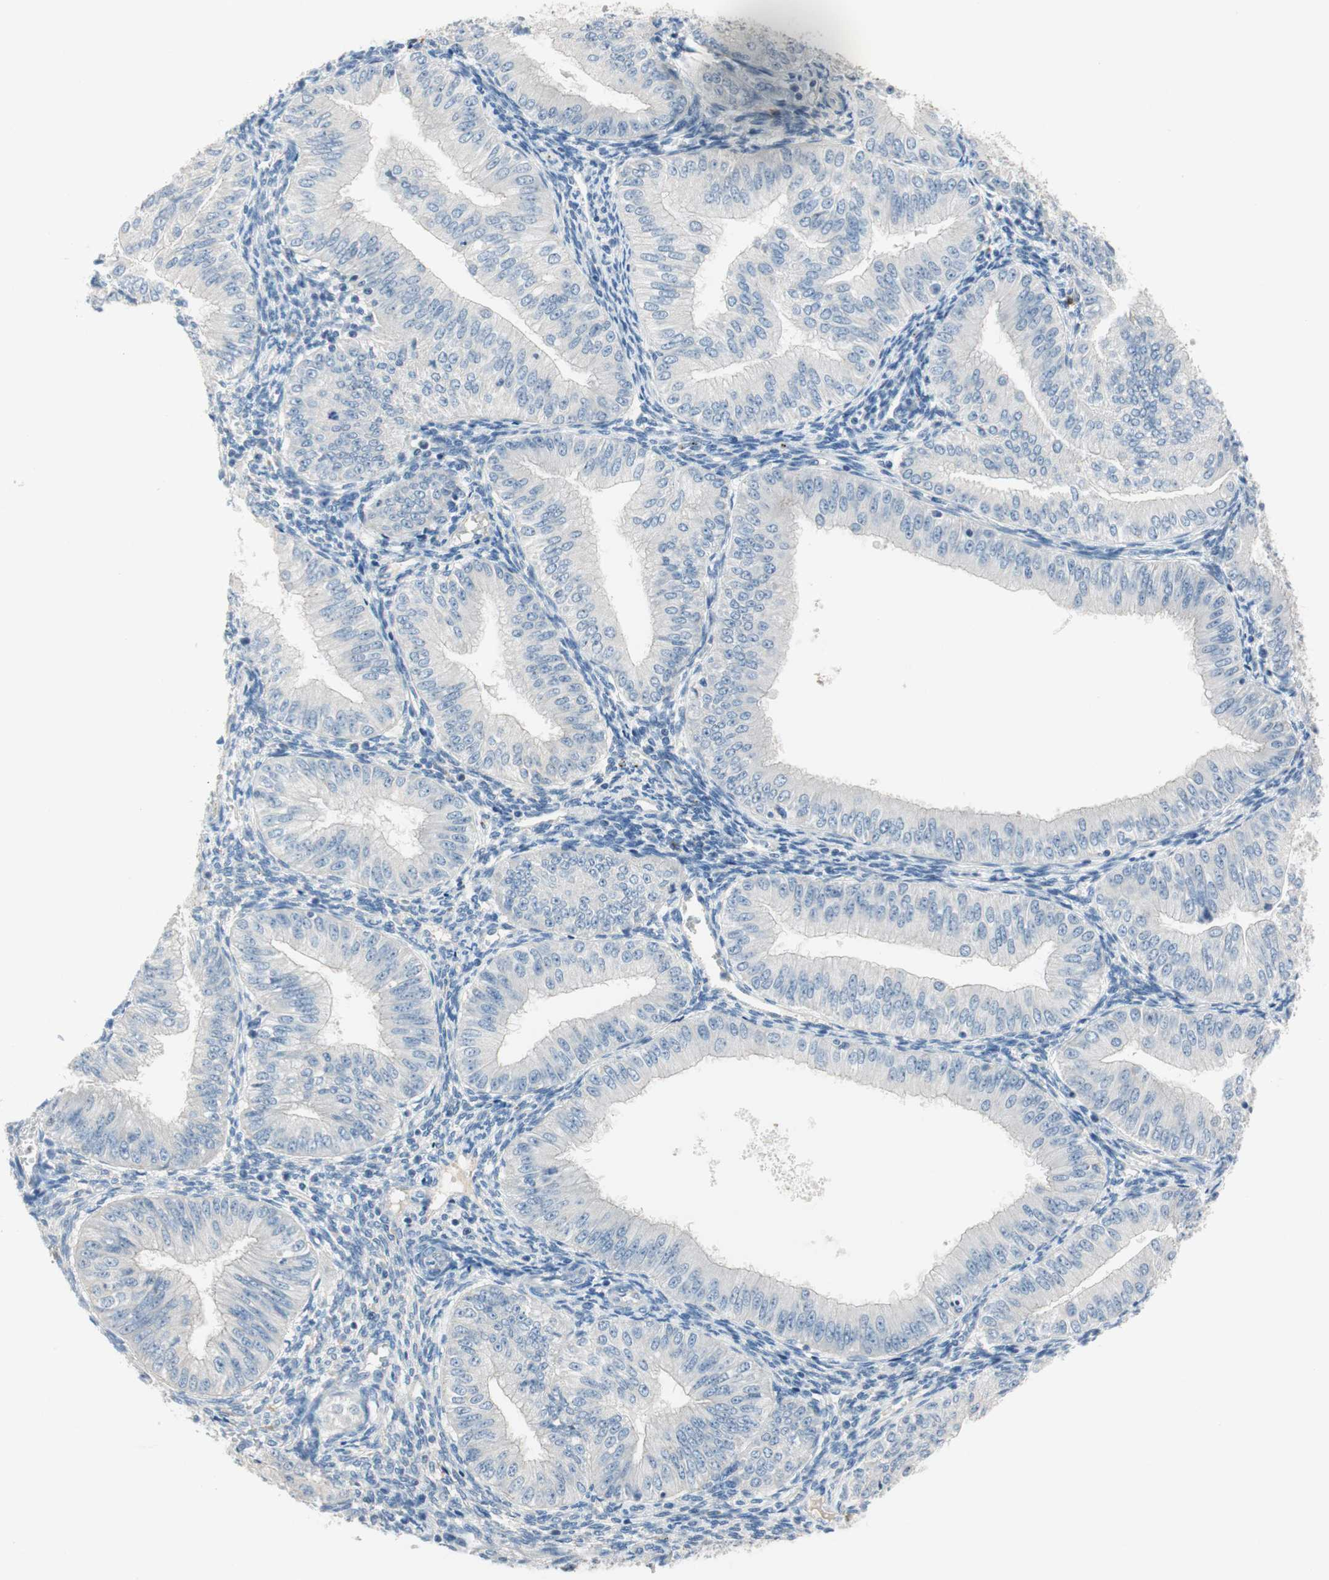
{"staining": {"intensity": "negative", "quantity": "none", "location": "none"}, "tissue": "endometrial cancer", "cell_type": "Tumor cells", "image_type": "cancer", "snomed": [{"axis": "morphology", "description": "Normal tissue, NOS"}, {"axis": "morphology", "description": "Adenocarcinoma, NOS"}, {"axis": "topography", "description": "Endometrium"}], "caption": "DAB (3,3'-diaminobenzidine) immunohistochemical staining of human endometrial cancer (adenocarcinoma) displays no significant positivity in tumor cells.", "gene": "CPA3", "patient": {"sex": "female", "age": 53}}